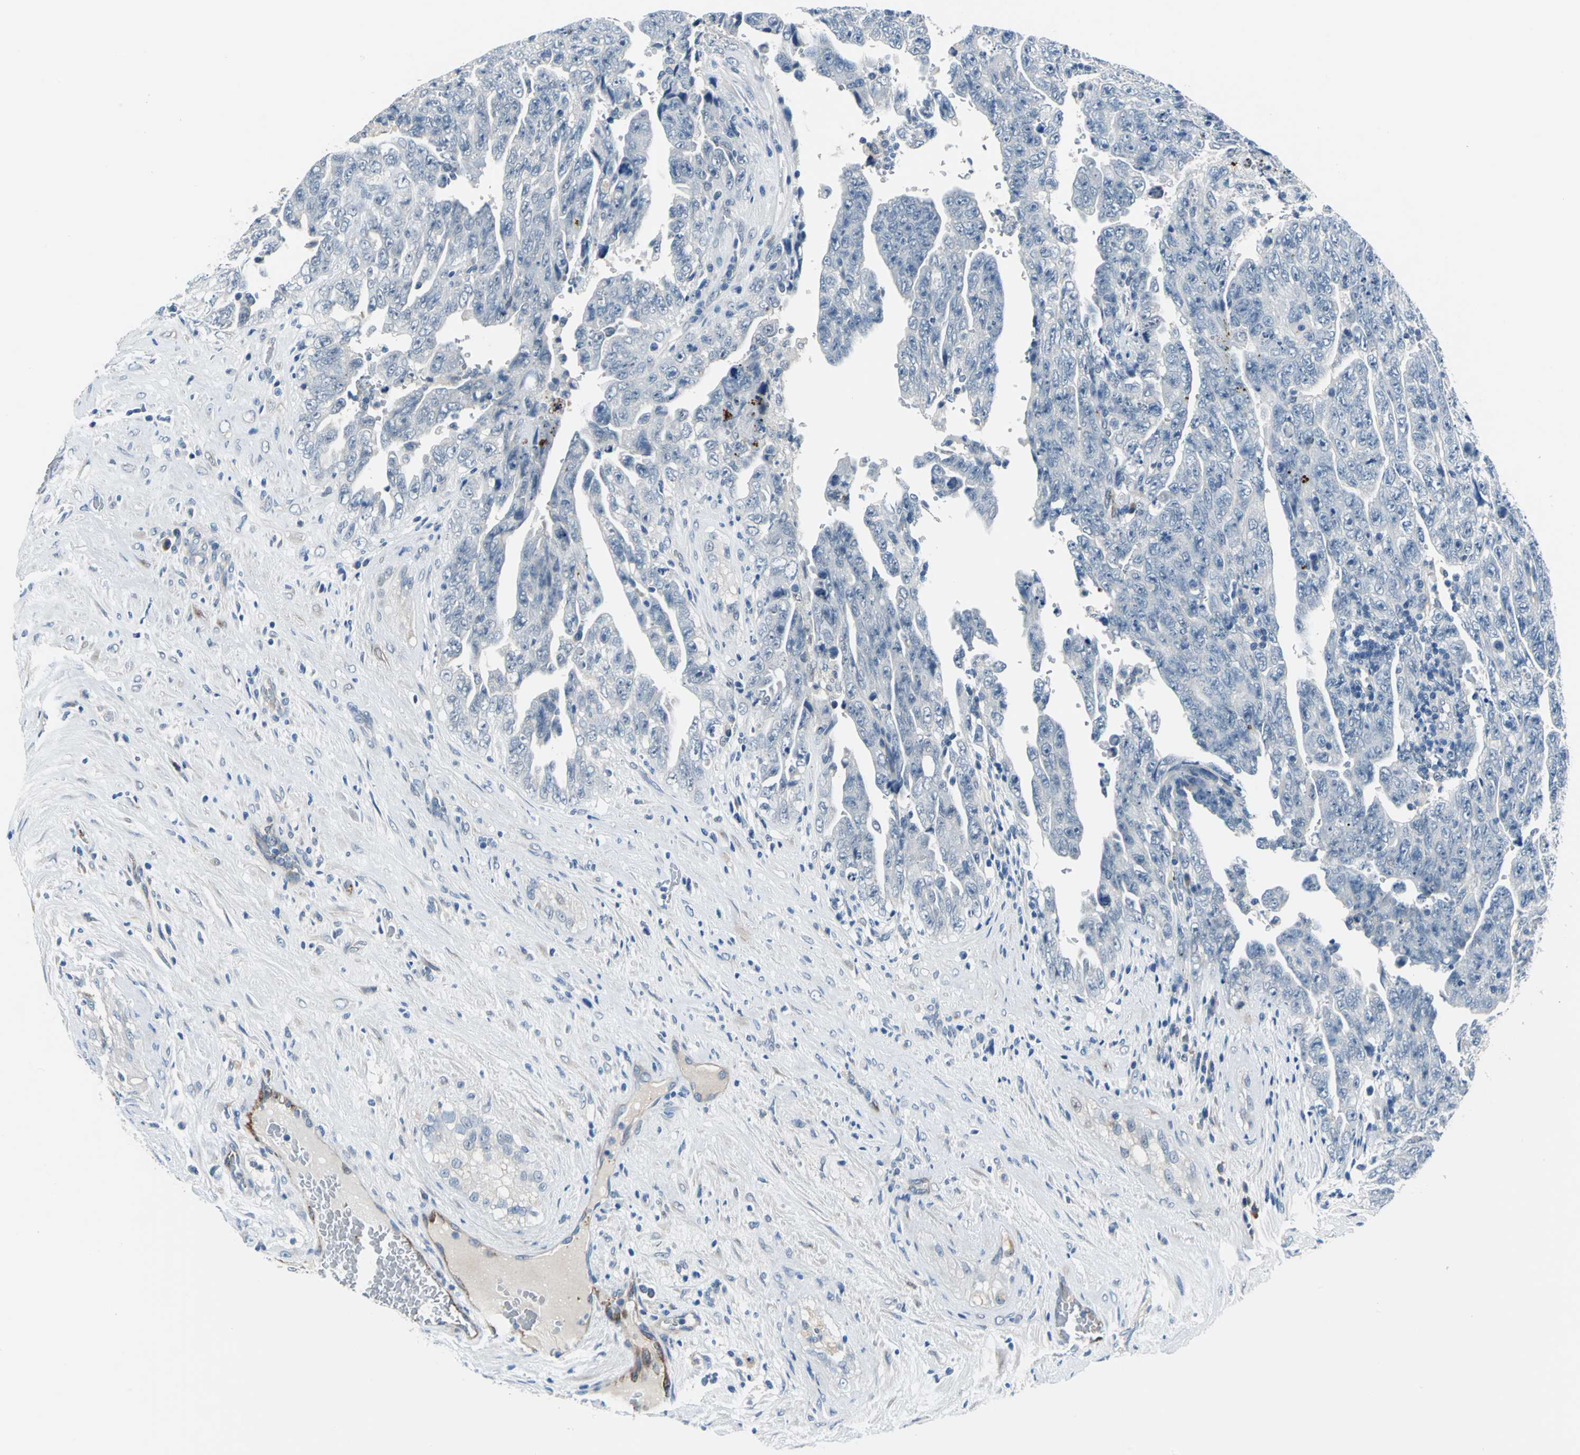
{"staining": {"intensity": "negative", "quantity": "none", "location": "none"}, "tissue": "testis cancer", "cell_type": "Tumor cells", "image_type": "cancer", "snomed": [{"axis": "morphology", "description": "Carcinoma, Embryonal, NOS"}, {"axis": "topography", "description": "Testis"}], "caption": "A micrograph of human embryonal carcinoma (testis) is negative for staining in tumor cells.", "gene": "SELP", "patient": {"sex": "male", "age": 28}}